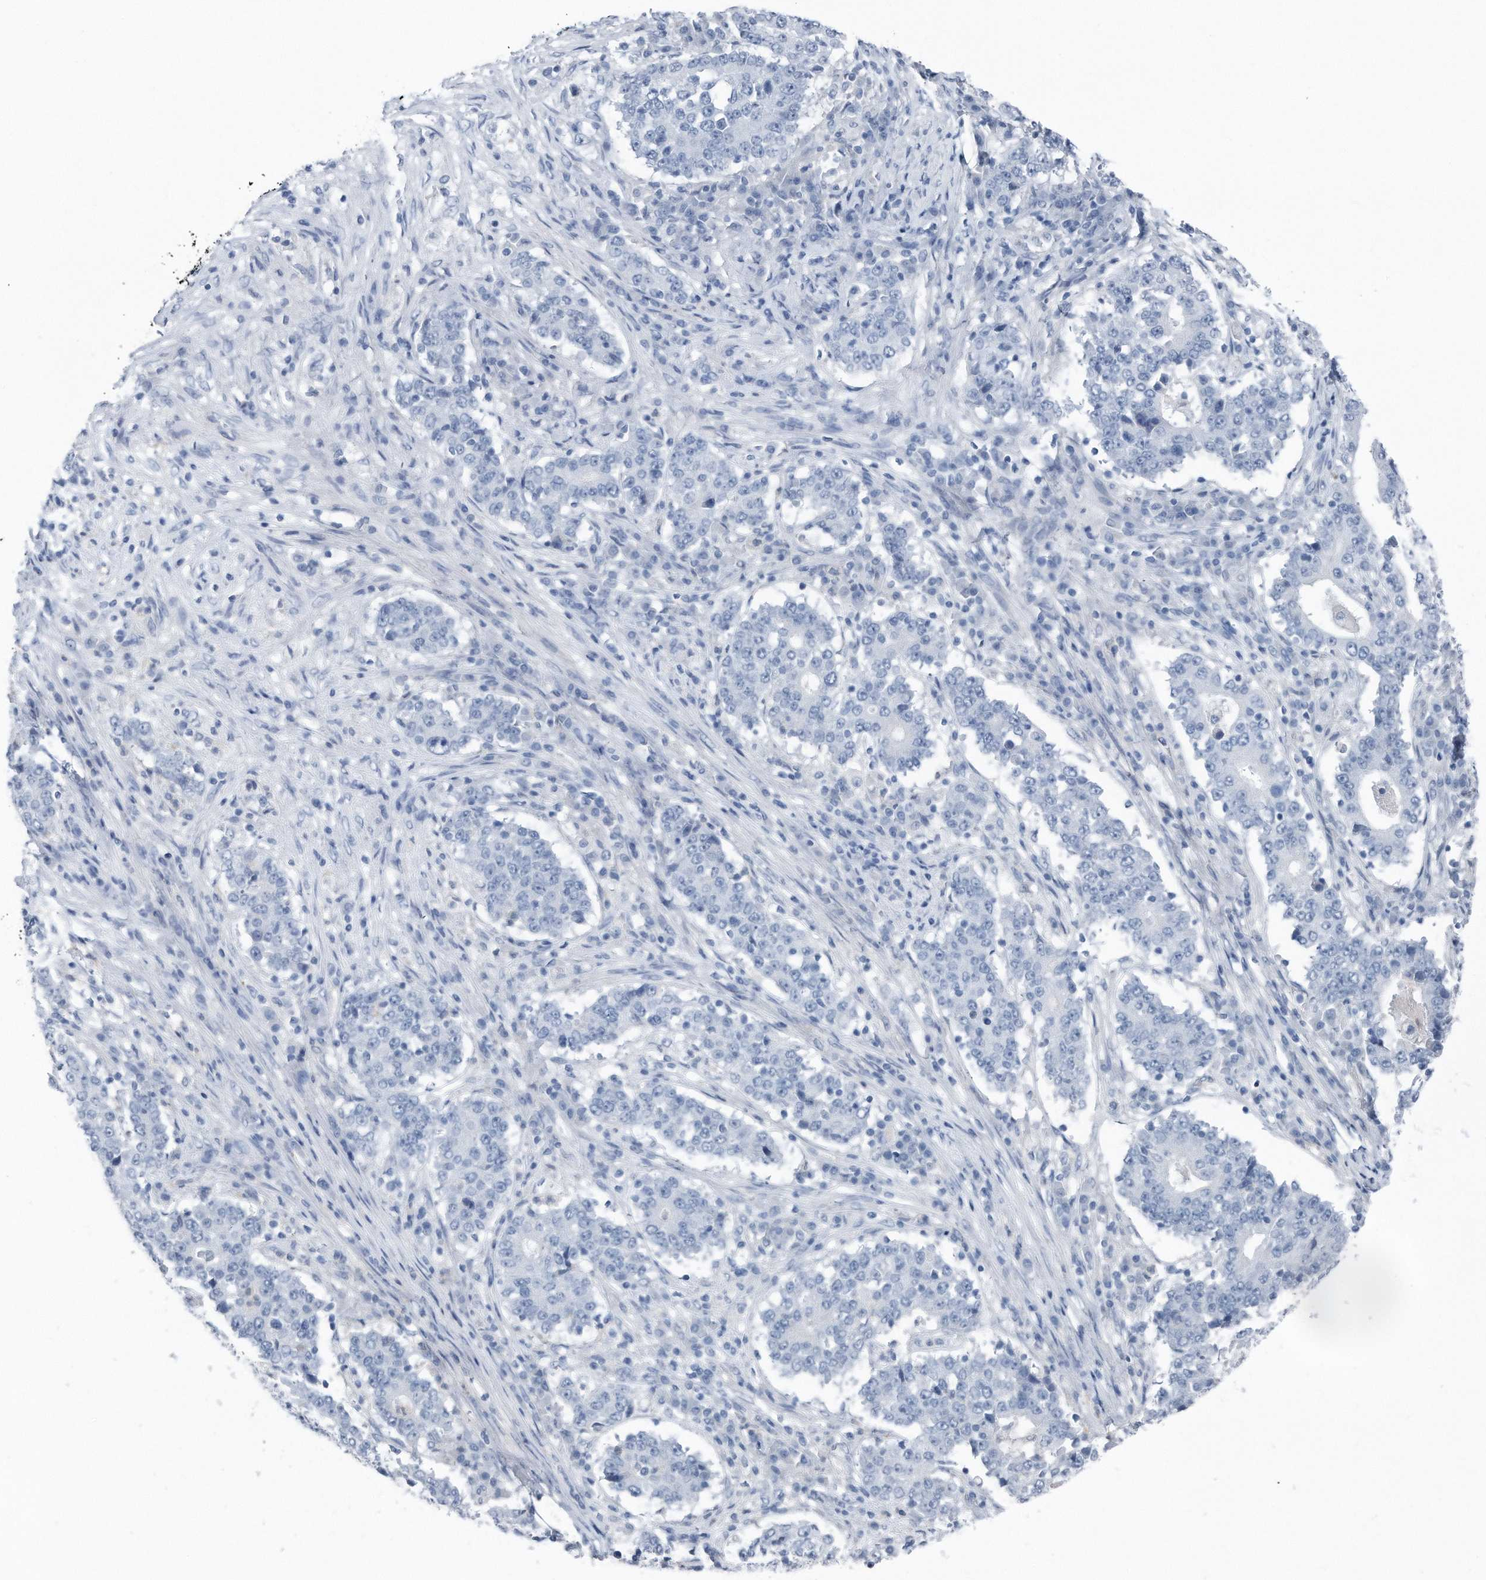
{"staining": {"intensity": "negative", "quantity": "none", "location": "none"}, "tissue": "stomach cancer", "cell_type": "Tumor cells", "image_type": "cancer", "snomed": [{"axis": "morphology", "description": "Adenocarcinoma, NOS"}, {"axis": "topography", "description": "Stomach"}], "caption": "IHC photomicrograph of human stomach cancer (adenocarcinoma) stained for a protein (brown), which demonstrates no staining in tumor cells.", "gene": "YRDC", "patient": {"sex": "male", "age": 59}}